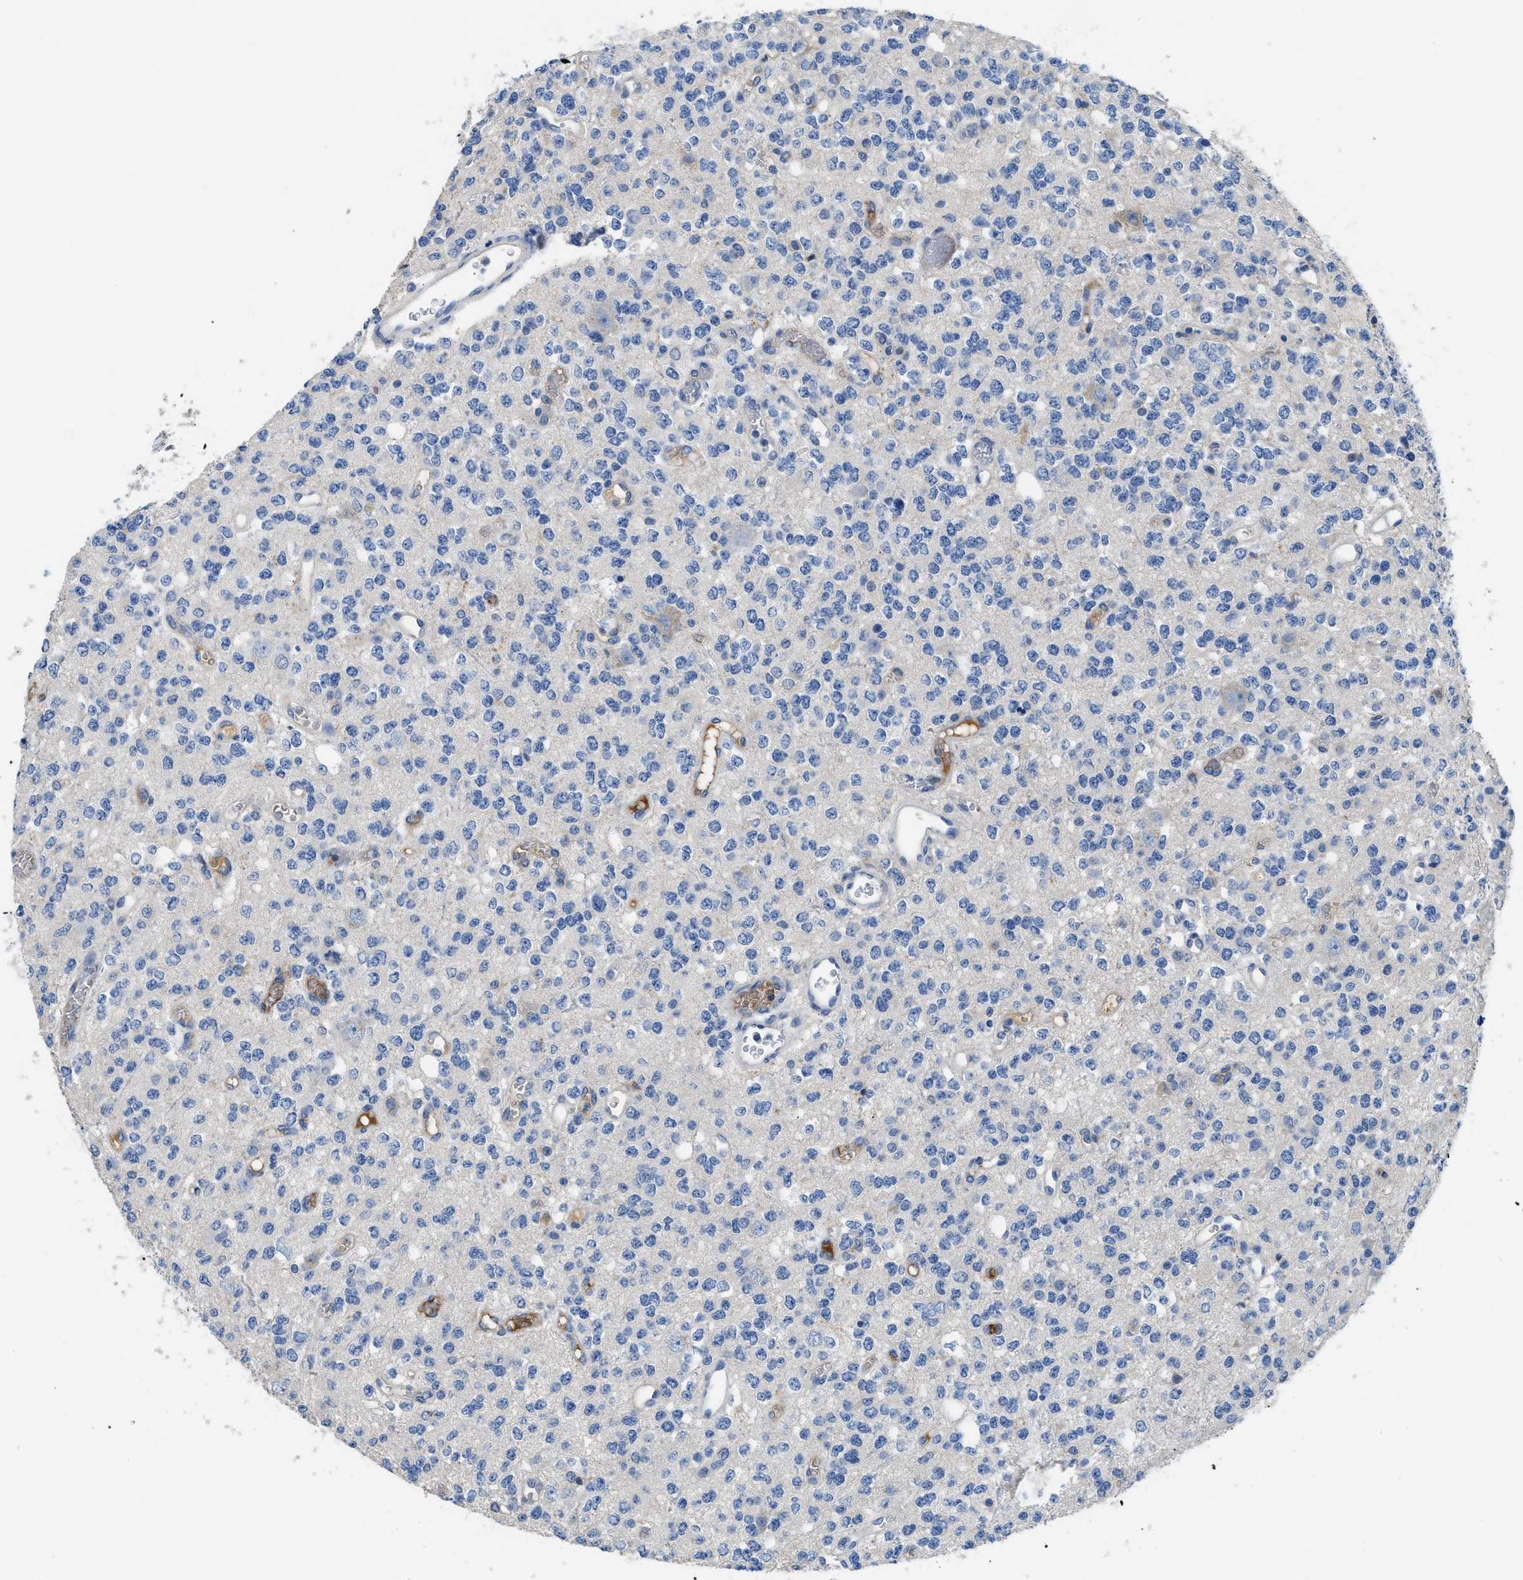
{"staining": {"intensity": "negative", "quantity": "none", "location": "none"}, "tissue": "glioma", "cell_type": "Tumor cells", "image_type": "cancer", "snomed": [{"axis": "morphology", "description": "Glioma, malignant, Low grade"}, {"axis": "topography", "description": "Brain"}], "caption": "DAB immunohistochemical staining of human glioma shows no significant positivity in tumor cells.", "gene": "C1S", "patient": {"sex": "male", "age": 38}}